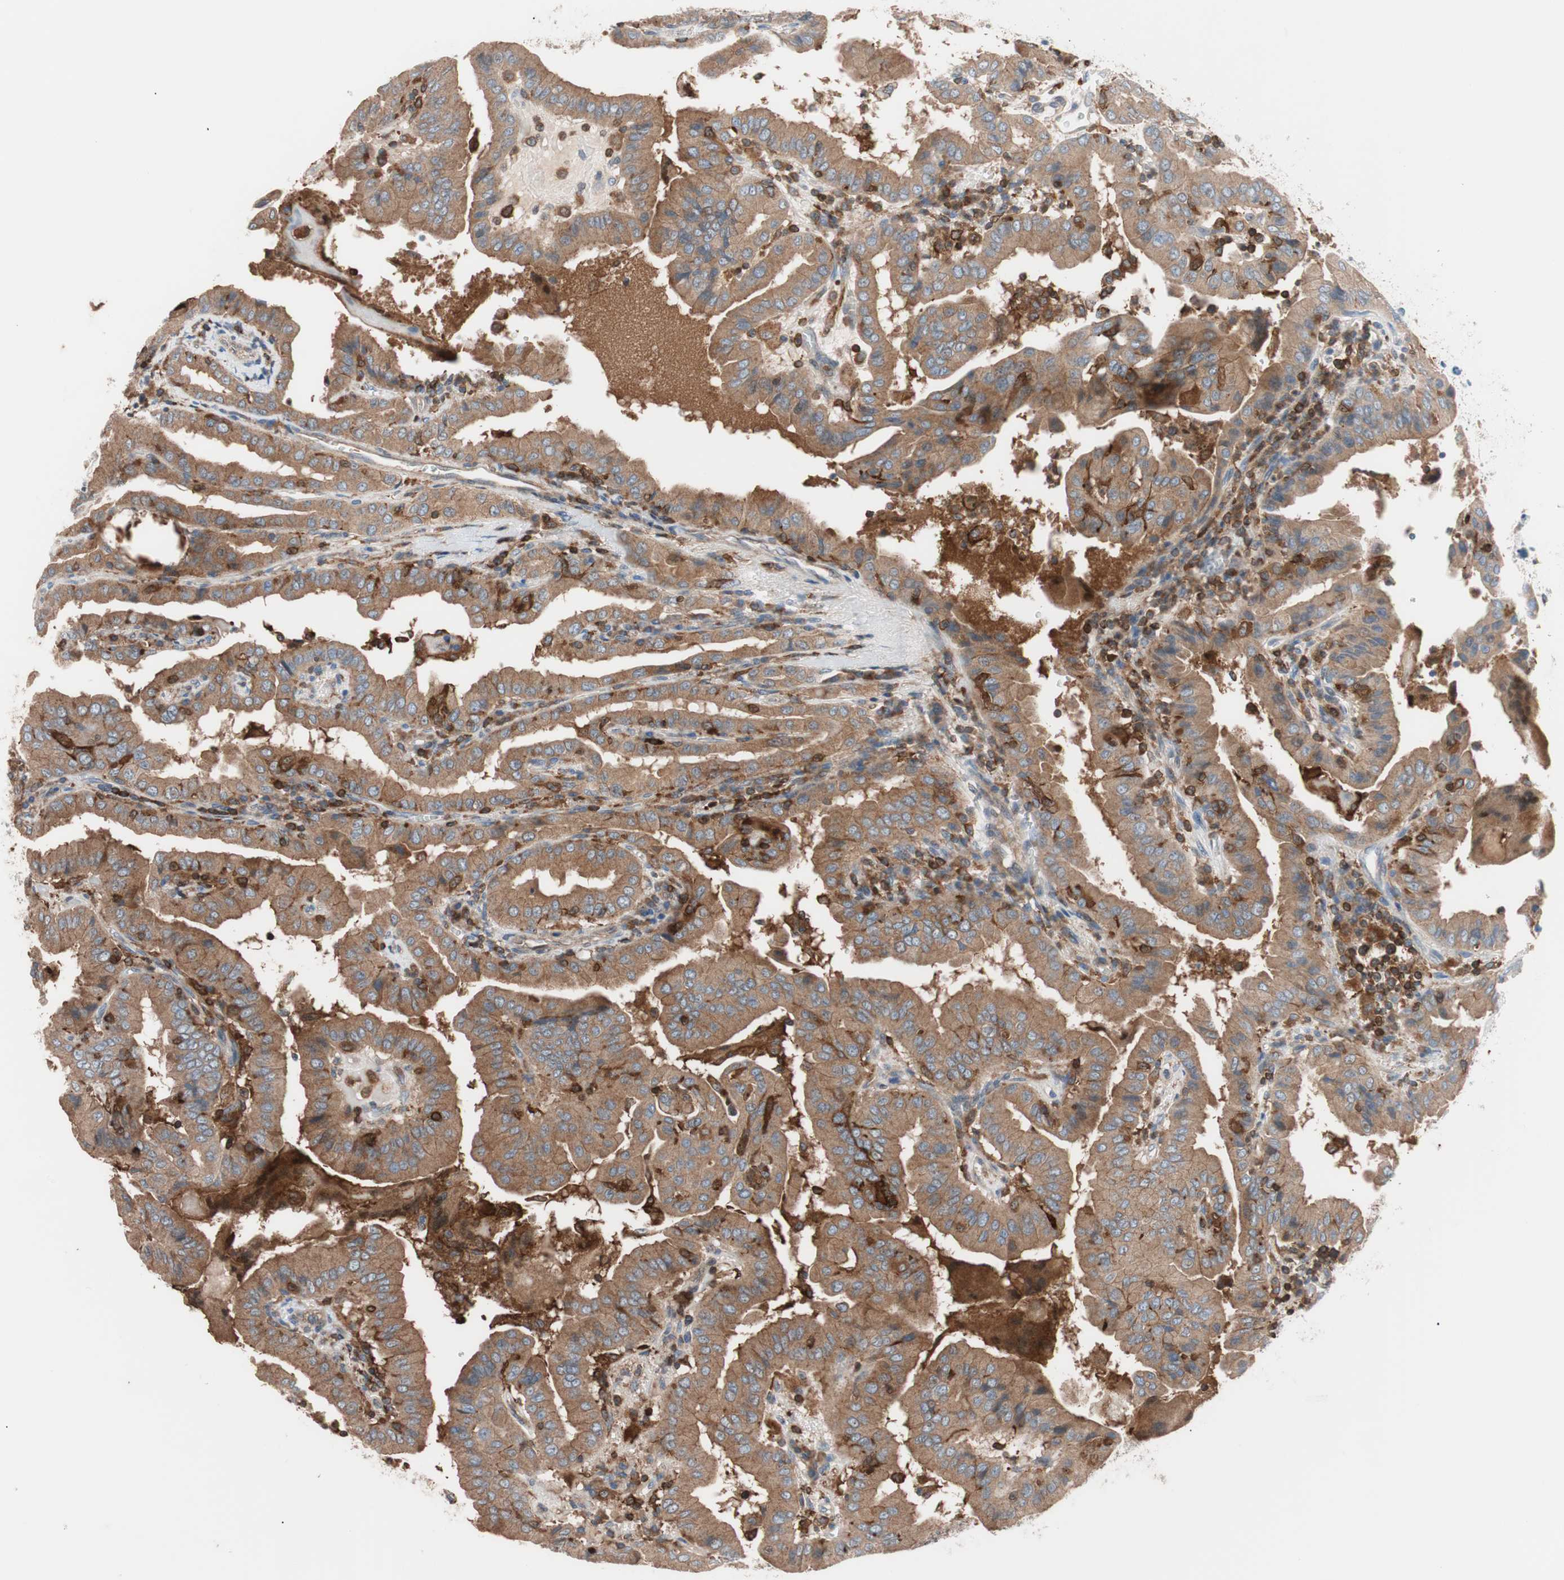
{"staining": {"intensity": "moderate", "quantity": ">75%", "location": "cytoplasmic/membranous"}, "tissue": "thyroid cancer", "cell_type": "Tumor cells", "image_type": "cancer", "snomed": [{"axis": "morphology", "description": "Papillary adenocarcinoma, NOS"}, {"axis": "topography", "description": "Thyroid gland"}], "caption": "About >75% of tumor cells in human papillary adenocarcinoma (thyroid) show moderate cytoplasmic/membranous protein staining as visualized by brown immunohistochemical staining.", "gene": "PIK3R1", "patient": {"sex": "male", "age": 33}}